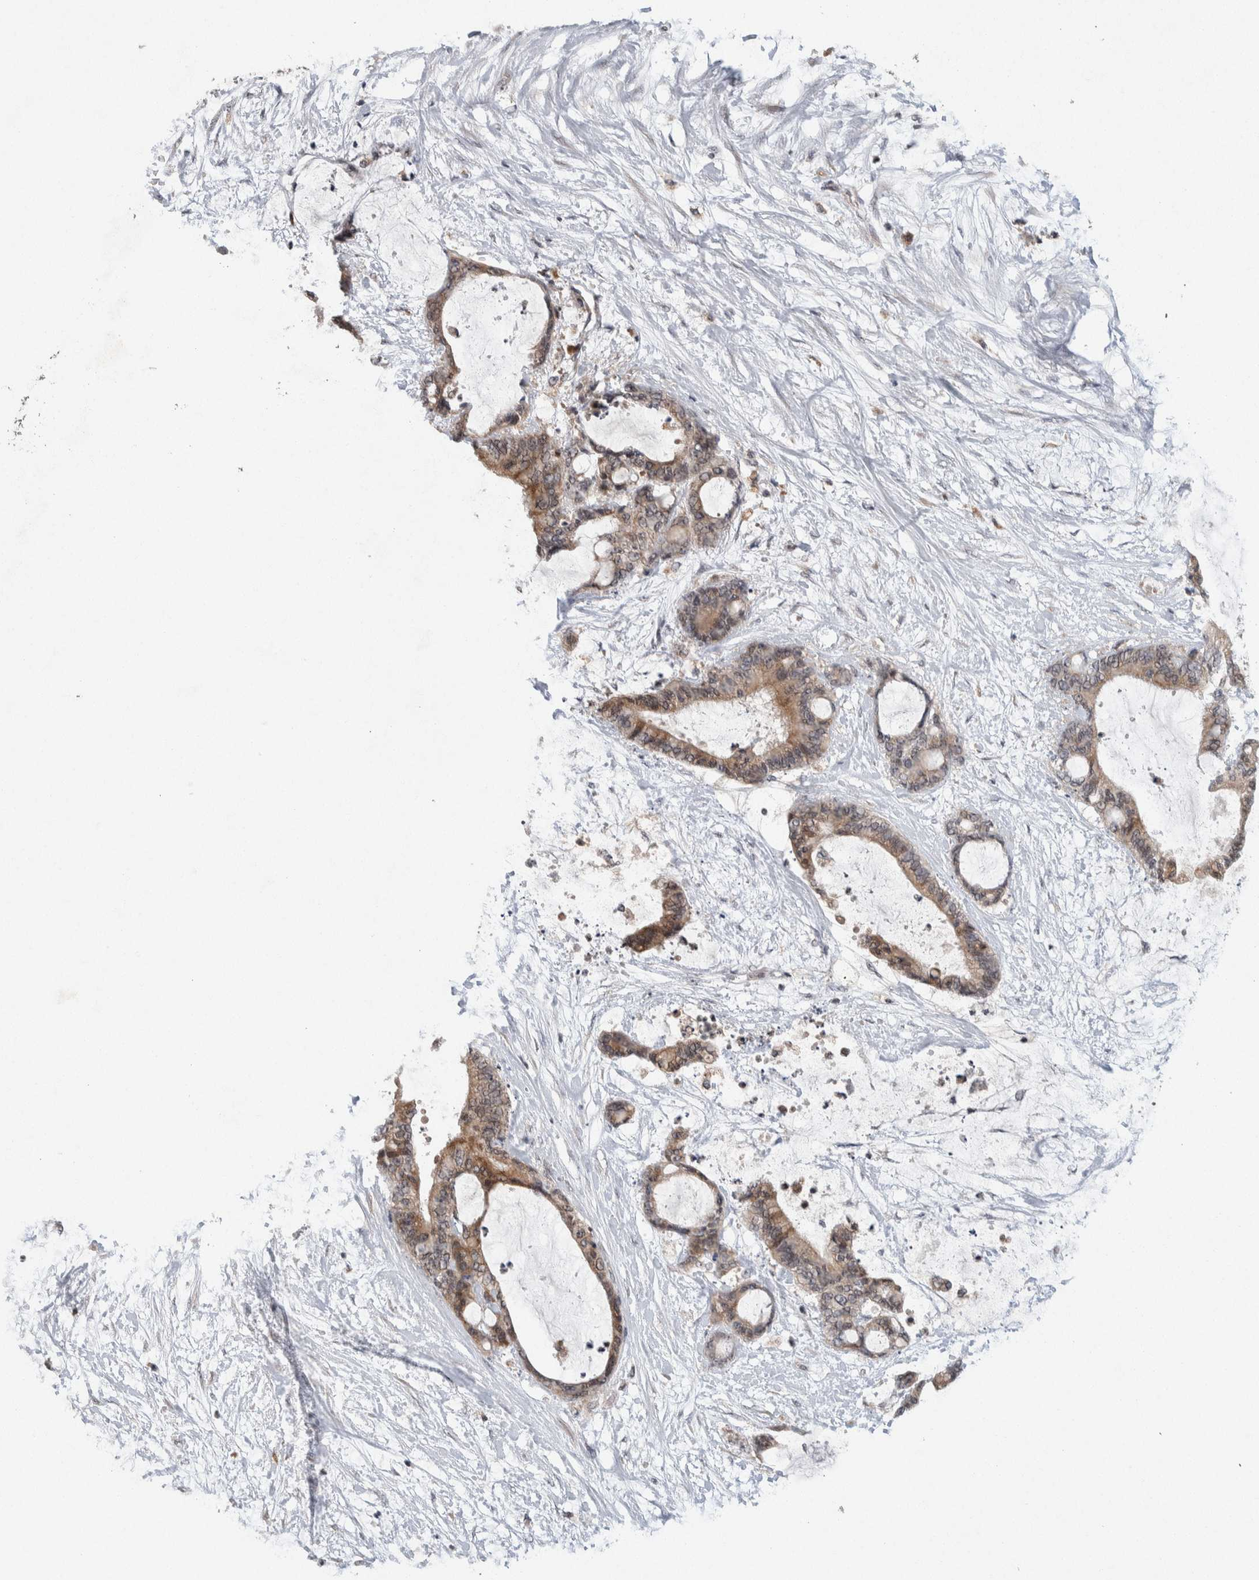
{"staining": {"intensity": "moderate", "quantity": ">75%", "location": "cytoplasmic/membranous"}, "tissue": "liver cancer", "cell_type": "Tumor cells", "image_type": "cancer", "snomed": [{"axis": "morphology", "description": "Cholangiocarcinoma"}, {"axis": "topography", "description": "Liver"}], "caption": "A micrograph of human cholangiocarcinoma (liver) stained for a protein displays moderate cytoplasmic/membranous brown staining in tumor cells. Using DAB (brown) and hematoxylin (blue) stains, captured at high magnification using brightfield microscopy.", "gene": "KCNK1", "patient": {"sex": "female", "age": 73}}